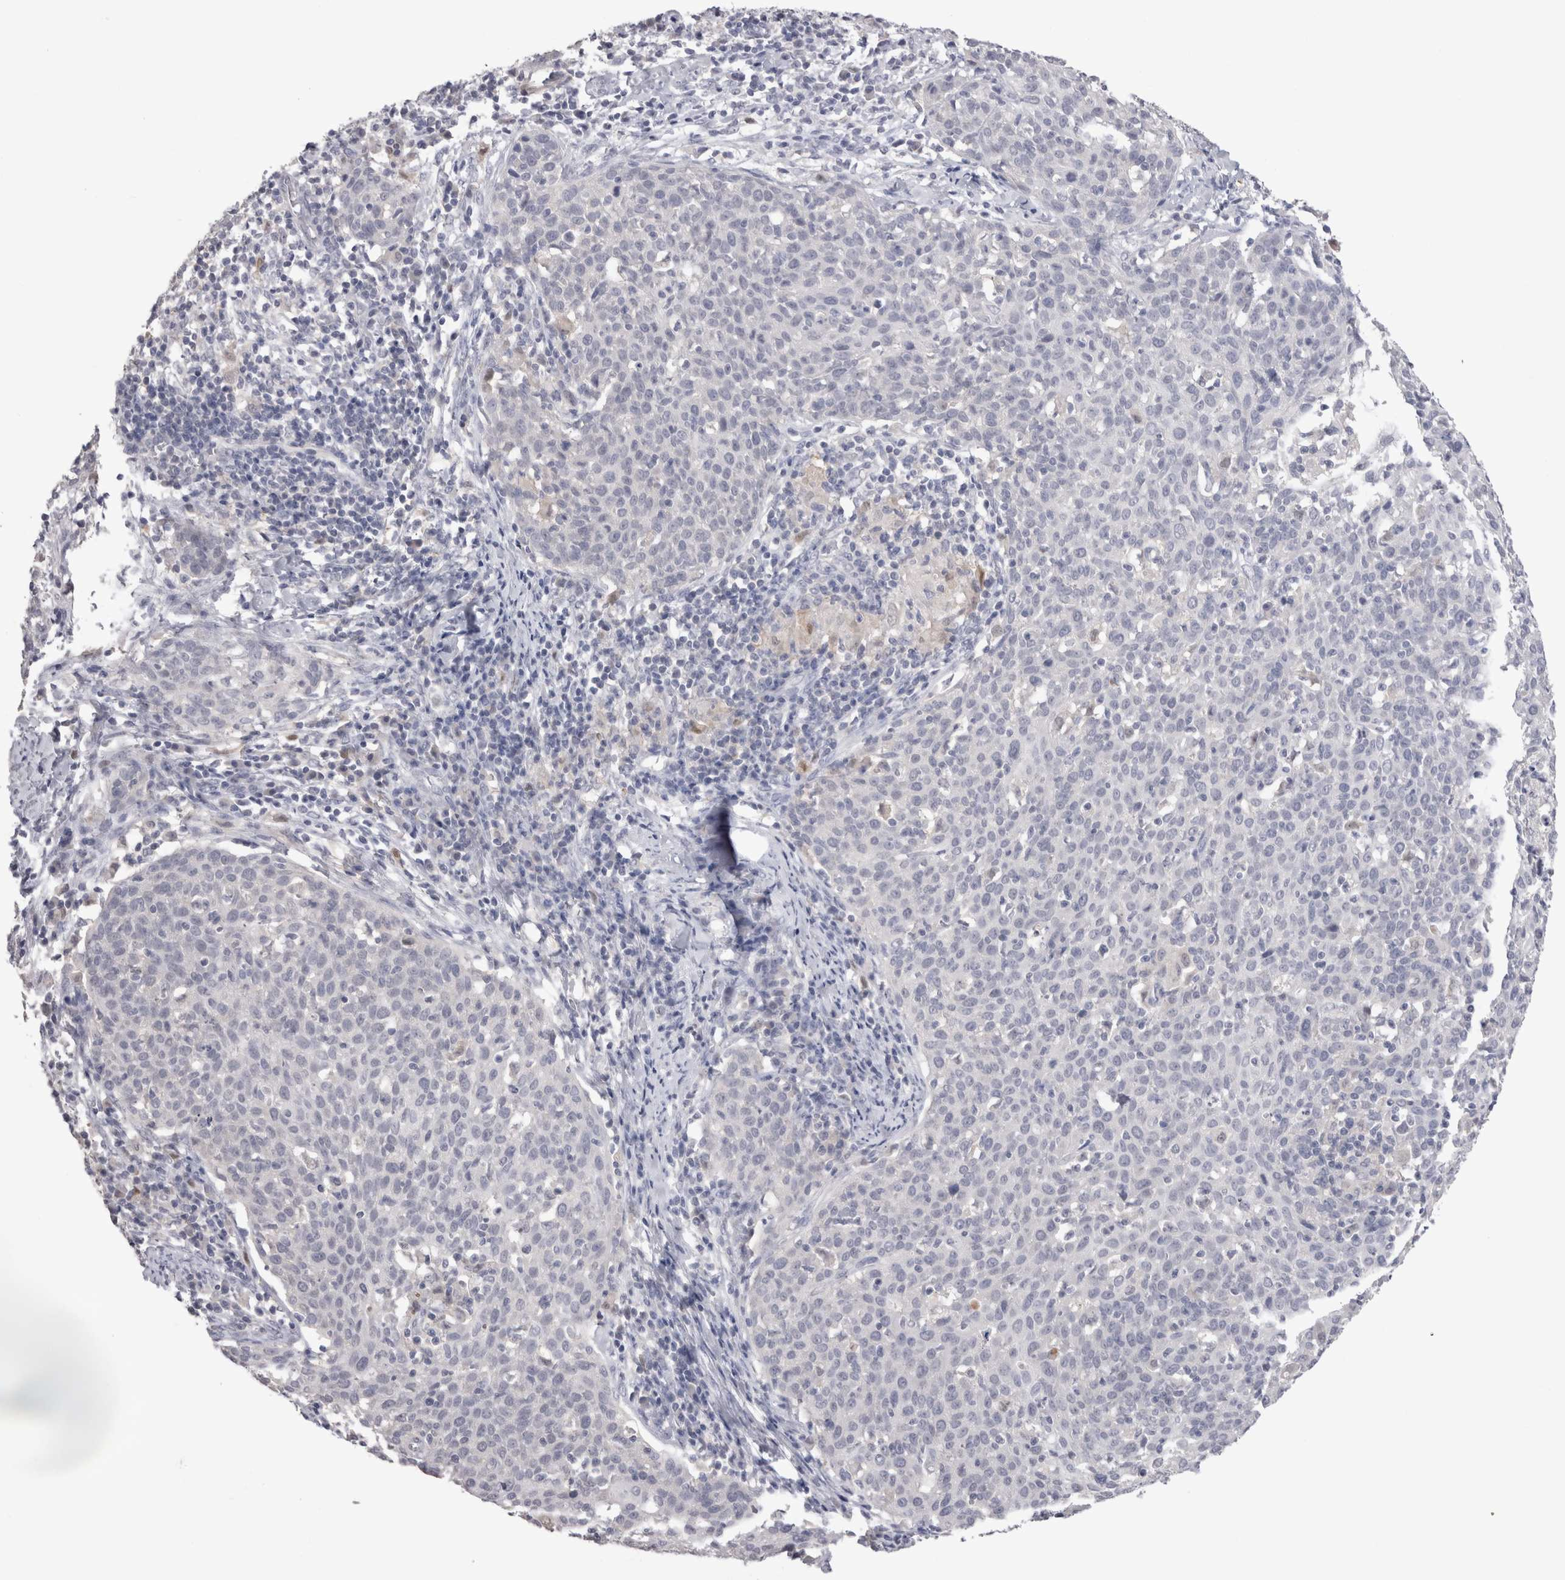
{"staining": {"intensity": "negative", "quantity": "none", "location": "none"}, "tissue": "cervical cancer", "cell_type": "Tumor cells", "image_type": "cancer", "snomed": [{"axis": "morphology", "description": "Squamous cell carcinoma, NOS"}, {"axis": "topography", "description": "Cervix"}], "caption": "Photomicrograph shows no protein expression in tumor cells of cervical squamous cell carcinoma tissue.", "gene": "SUCNR1", "patient": {"sex": "female", "age": 38}}